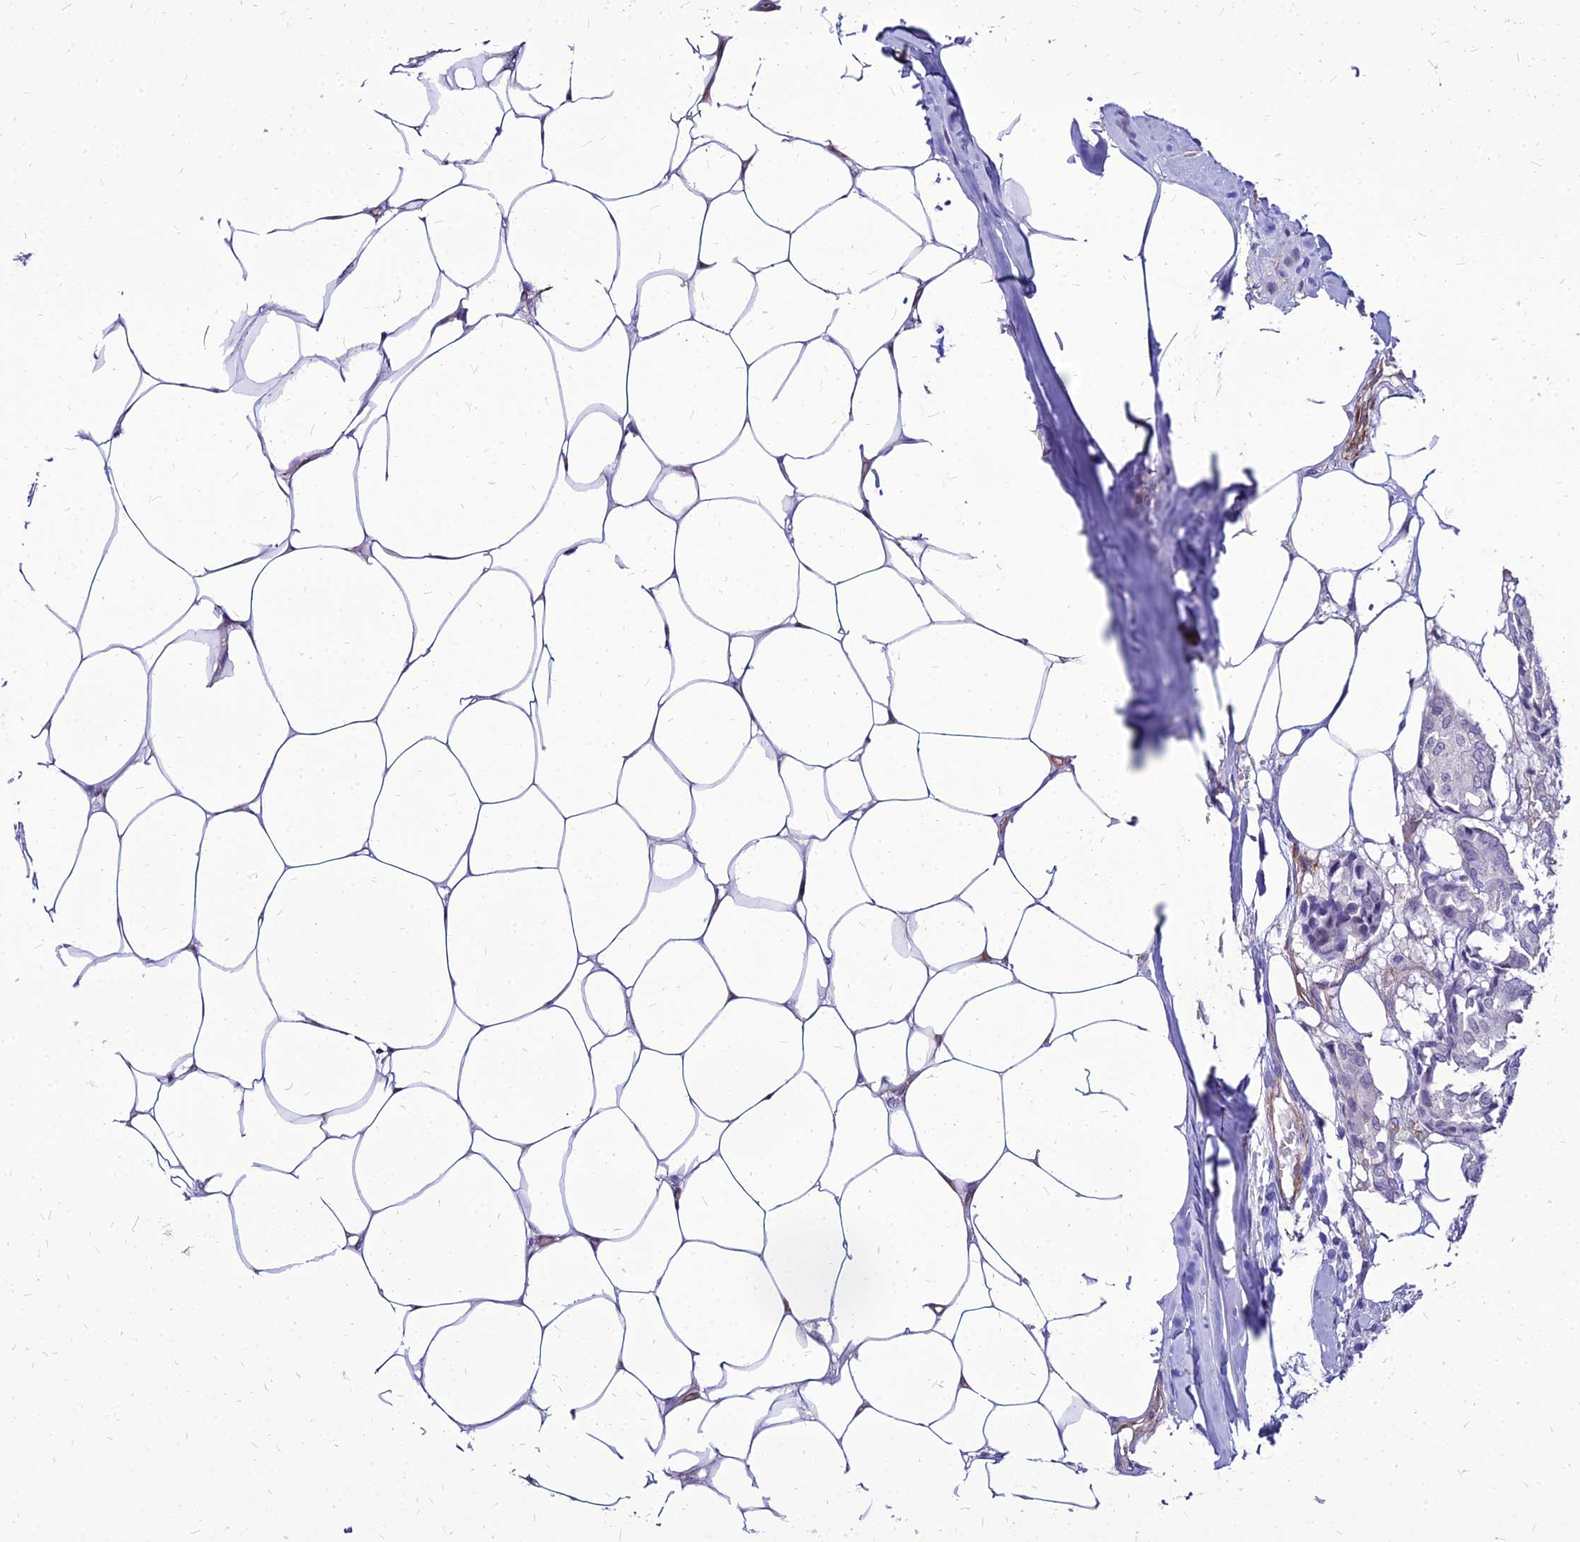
{"staining": {"intensity": "negative", "quantity": "none", "location": "none"}, "tissue": "breast cancer", "cell_type": "Tumor cells", "image_type": "cancer", "snomed": [{"axis": "morphology", "description": "Duct carcinoma"}, {"axis": "topography", "description": "Breast"}], "caption": "Tumor cells are negative for protein expression in human intraductal carcinoma (breast).", "gene": "YEATS2", "patient": {"sex": "female", "age": 75}}